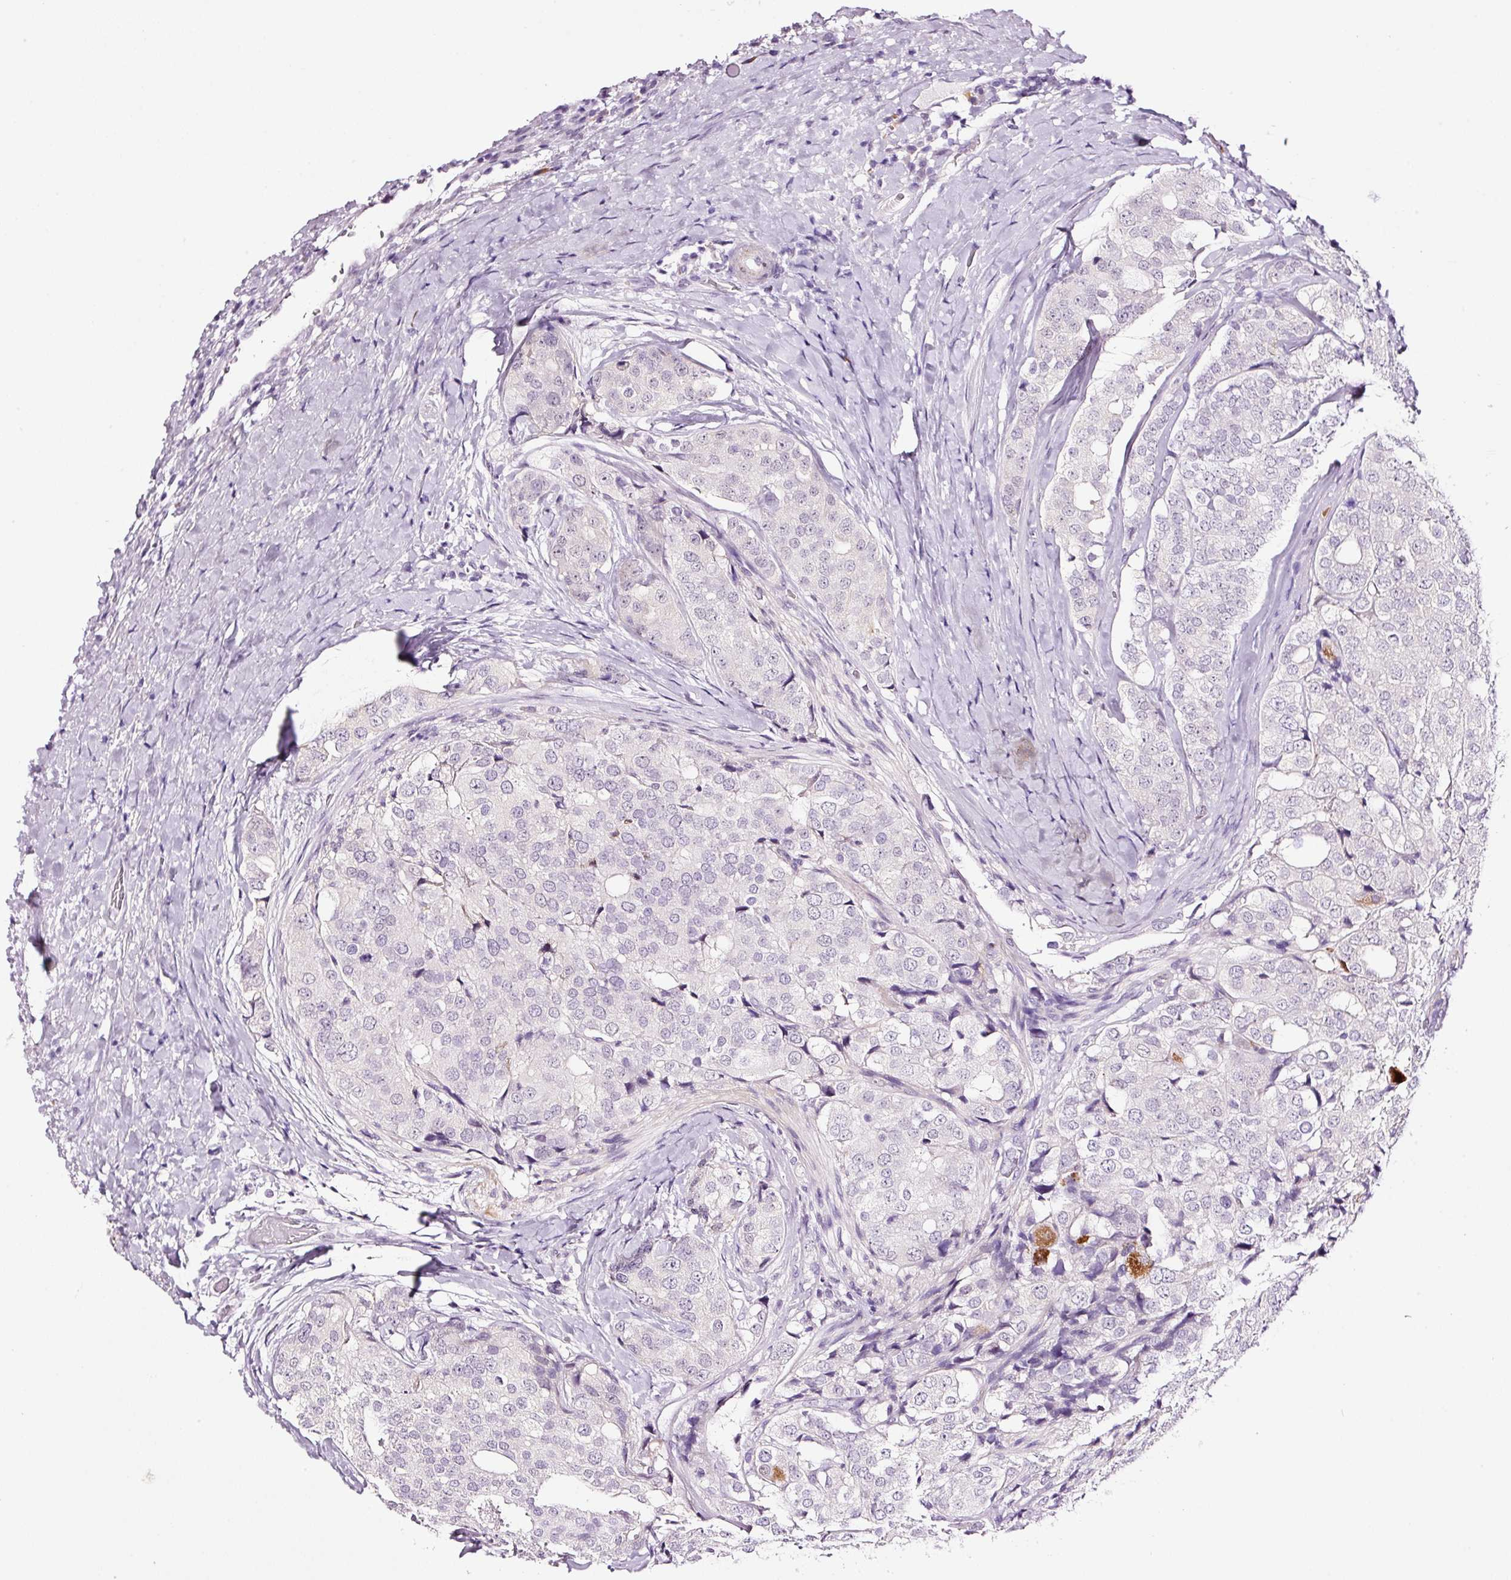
{"staining": {"intensity": "negative", "quantity": "none", "location": "none"}, "tissue": "prostate cancer", "cell_type": "Tumor cells", "image_type": "cancer", "snomed": [{"axis": "morphology", "description": "Adenocarcinoma, High grade"}, {"axis": "topography", "description": "Prostate"}], "caption": "Tumor cells show no significant protein expression in prostate cancer (adenocarcinoma (high-grade)).", "gene": "RTF2", "patient": {"sex": "male", "age": 49}}